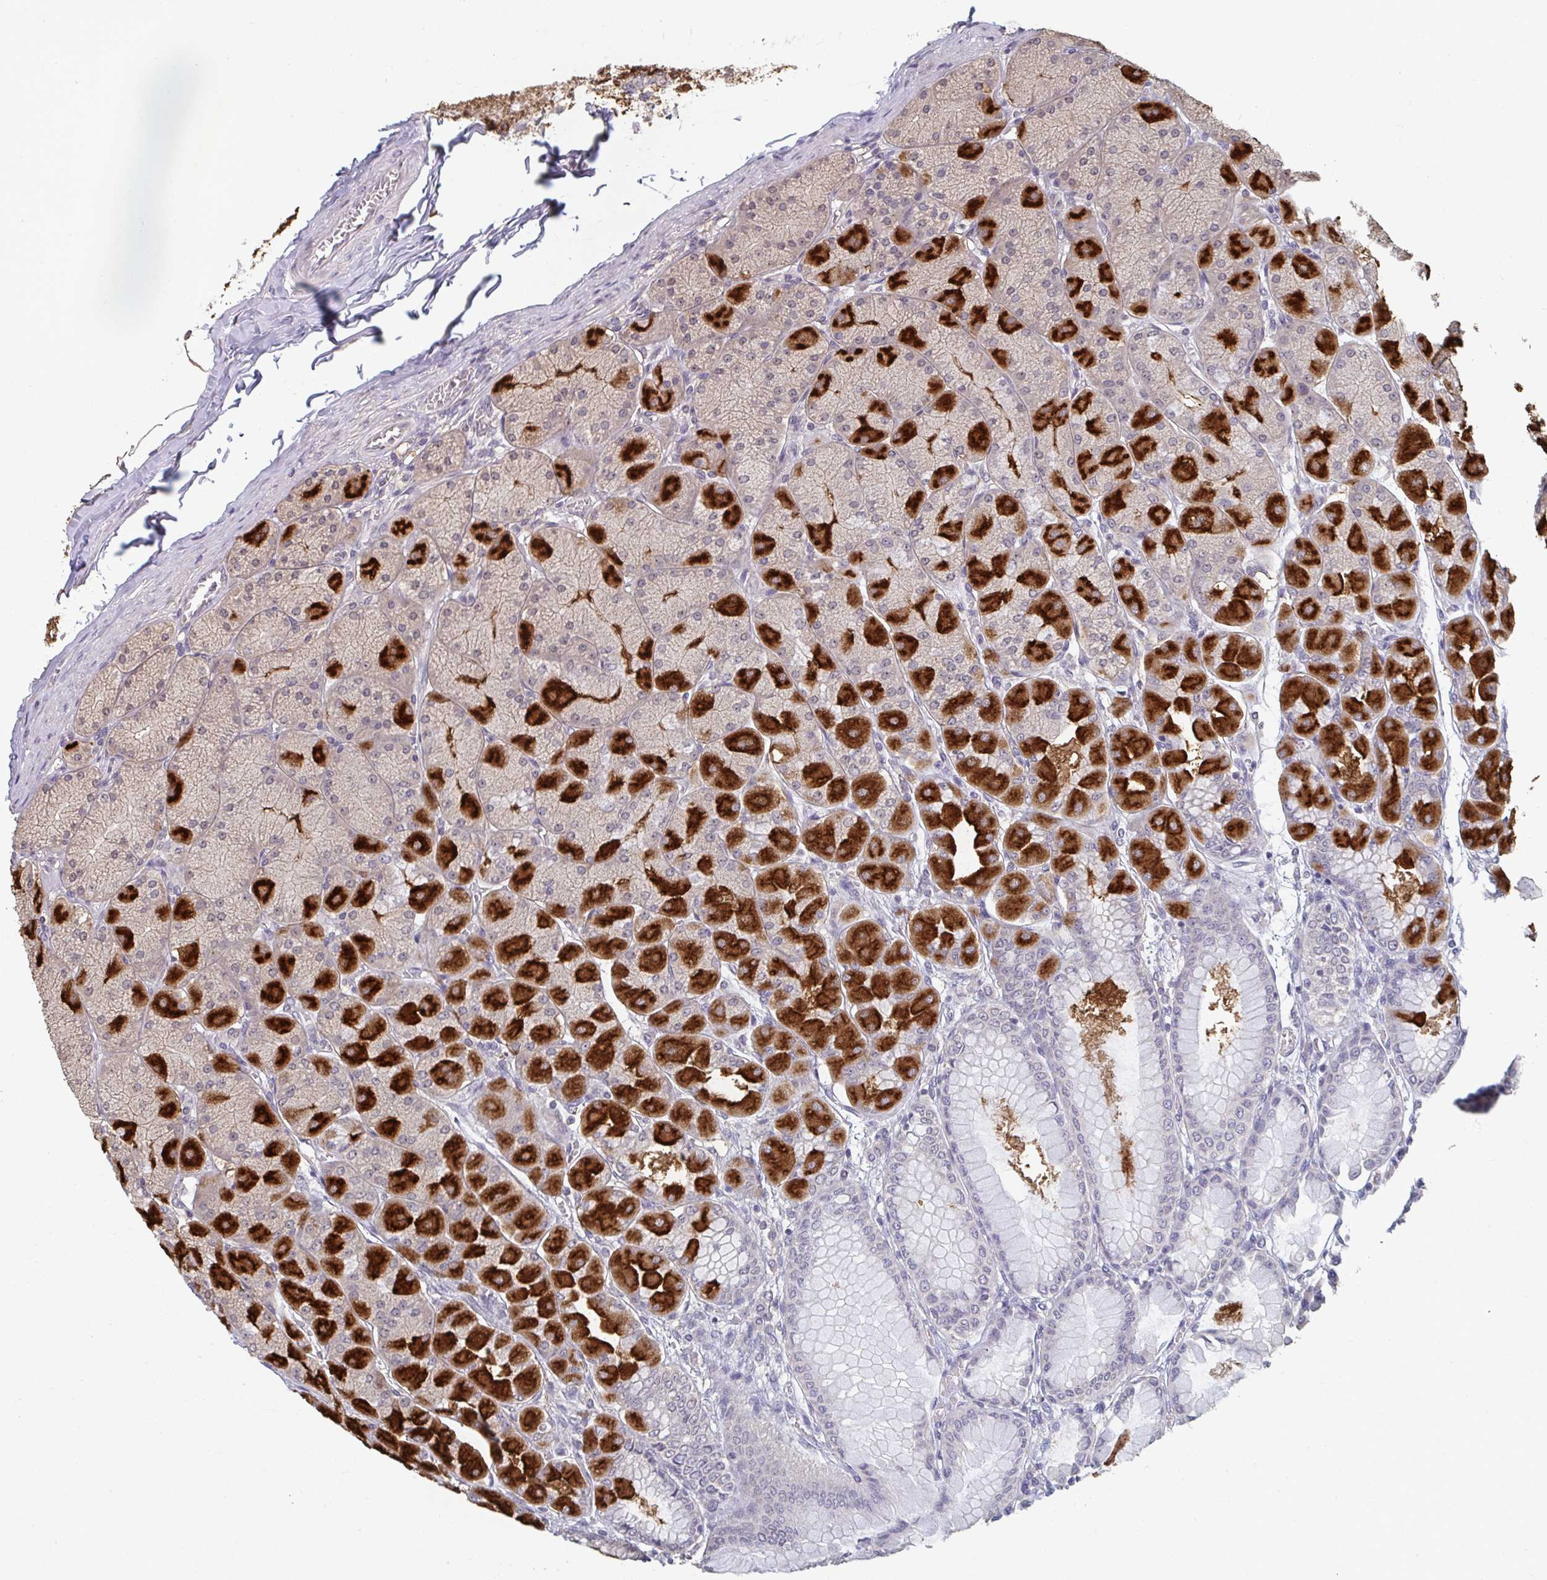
{"staining": {"intensity": "strong", "quantity": "25%-75%", "location": "cytoplasmic/membranous"}, "tissue": "stomach", "cell_type": "Glandular cells", "image_type": "normal", "snomed": [{"axis": "morphology", "description": "Normal tissue, NOS"}, {"axis": "topography", "description": "Stomach, upper"}], "caption": "IHC histopathology image of normal stomach: stomach stained using IHC shows high levels of strong protein expression localized specifically in the cytoplasmic/membranous of glandular cells, appearing as a cytoplasmic/membranous brown color.", "gene": "LIX1", "patient": {"sex": "female", "age": 56}}